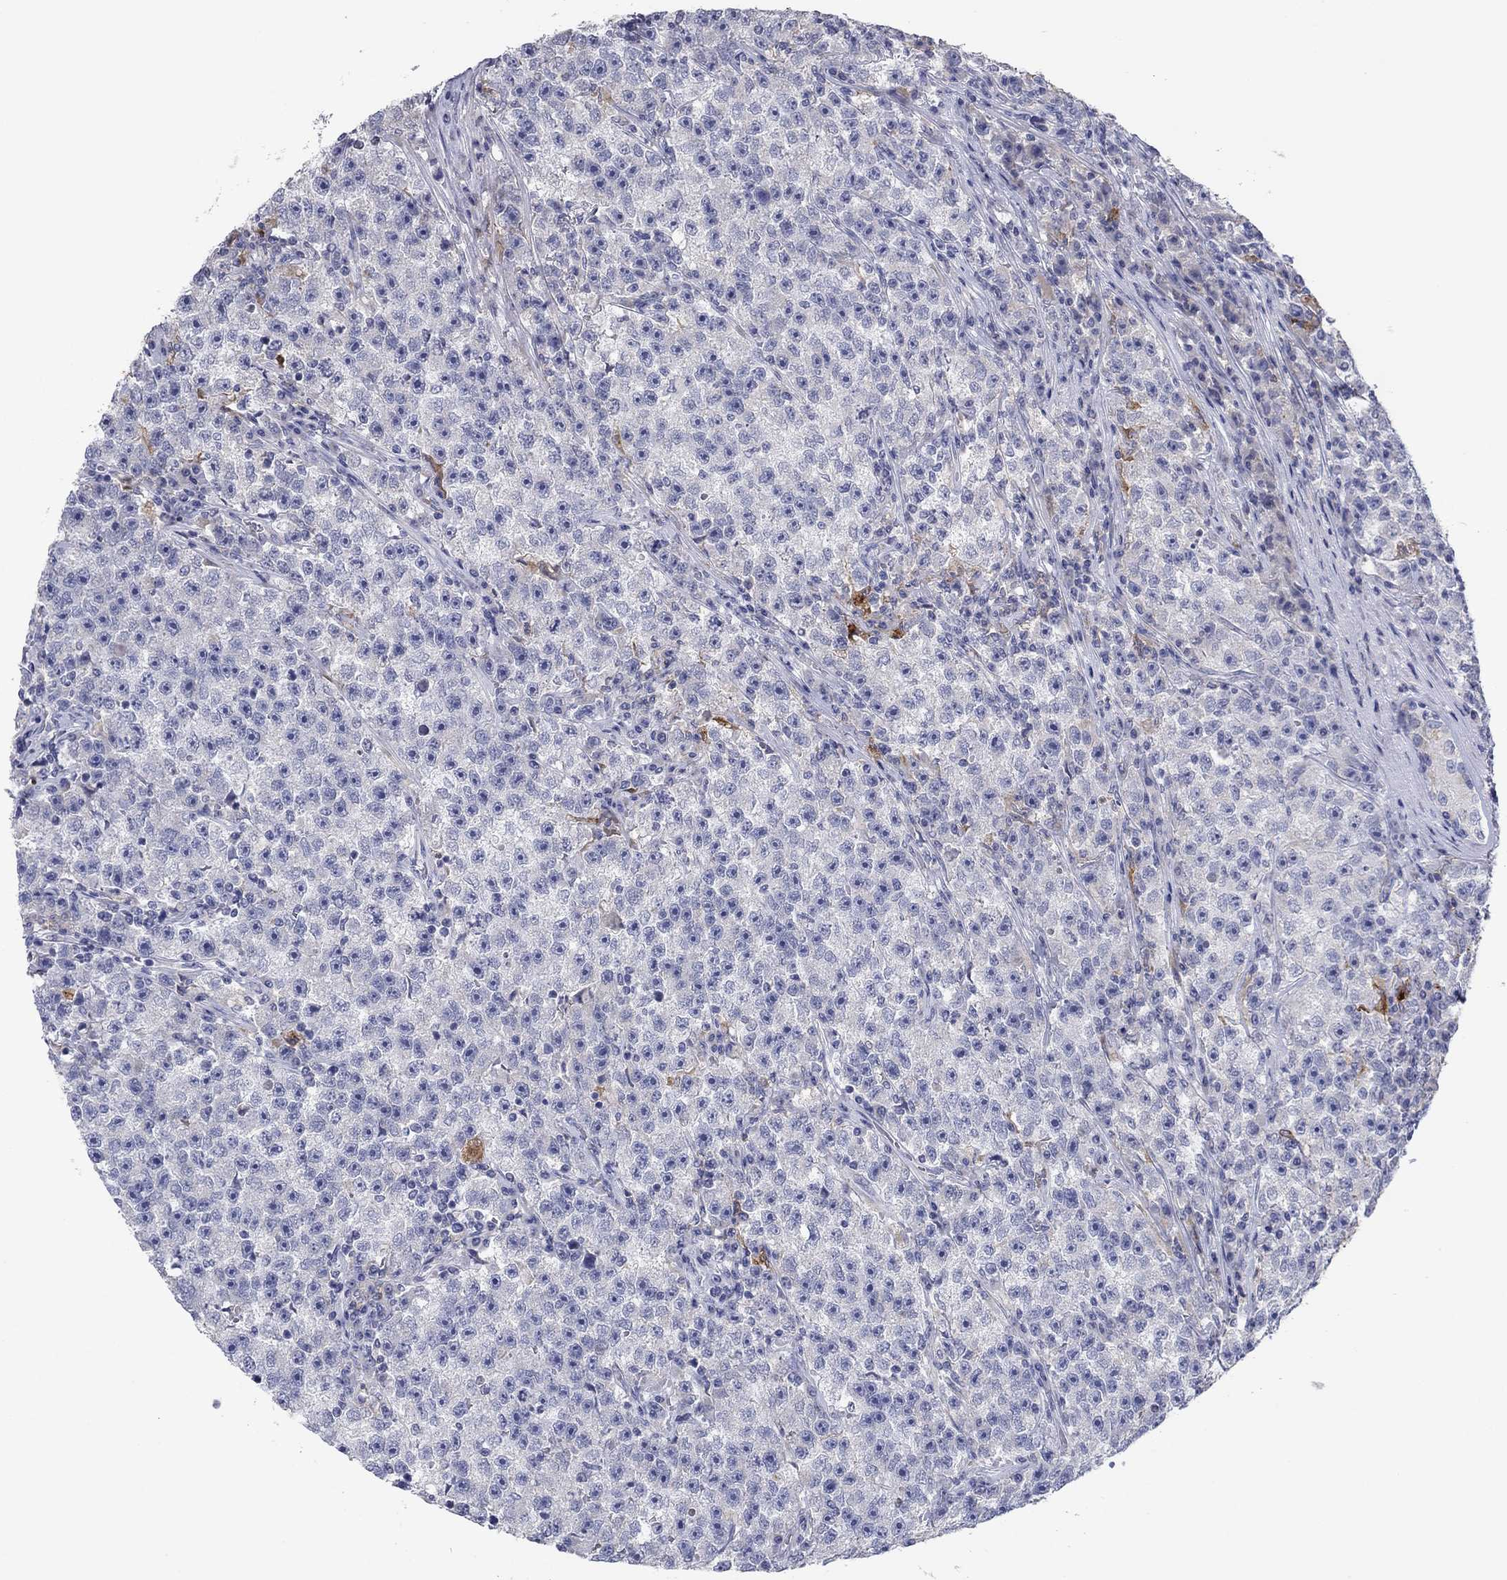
{"staining": {"intensity": "negative", "quantity": "none", "location": "none"}, "tissue": "testis cancer", "cell_type": "Tumor cells", "image_type": "cancer", "snomed": [{"axis": "morphology", "description": "Seminoma, NOS"}, {"axis": "topography", "description": "Testis"}], "caption": "IHC micrograph of human seminoma (testis) stained for a protein (brown), which exhibits no staining in tumor cells.", "gene": "PTGDS", "patient": {"sex": "male", "age": 22}}